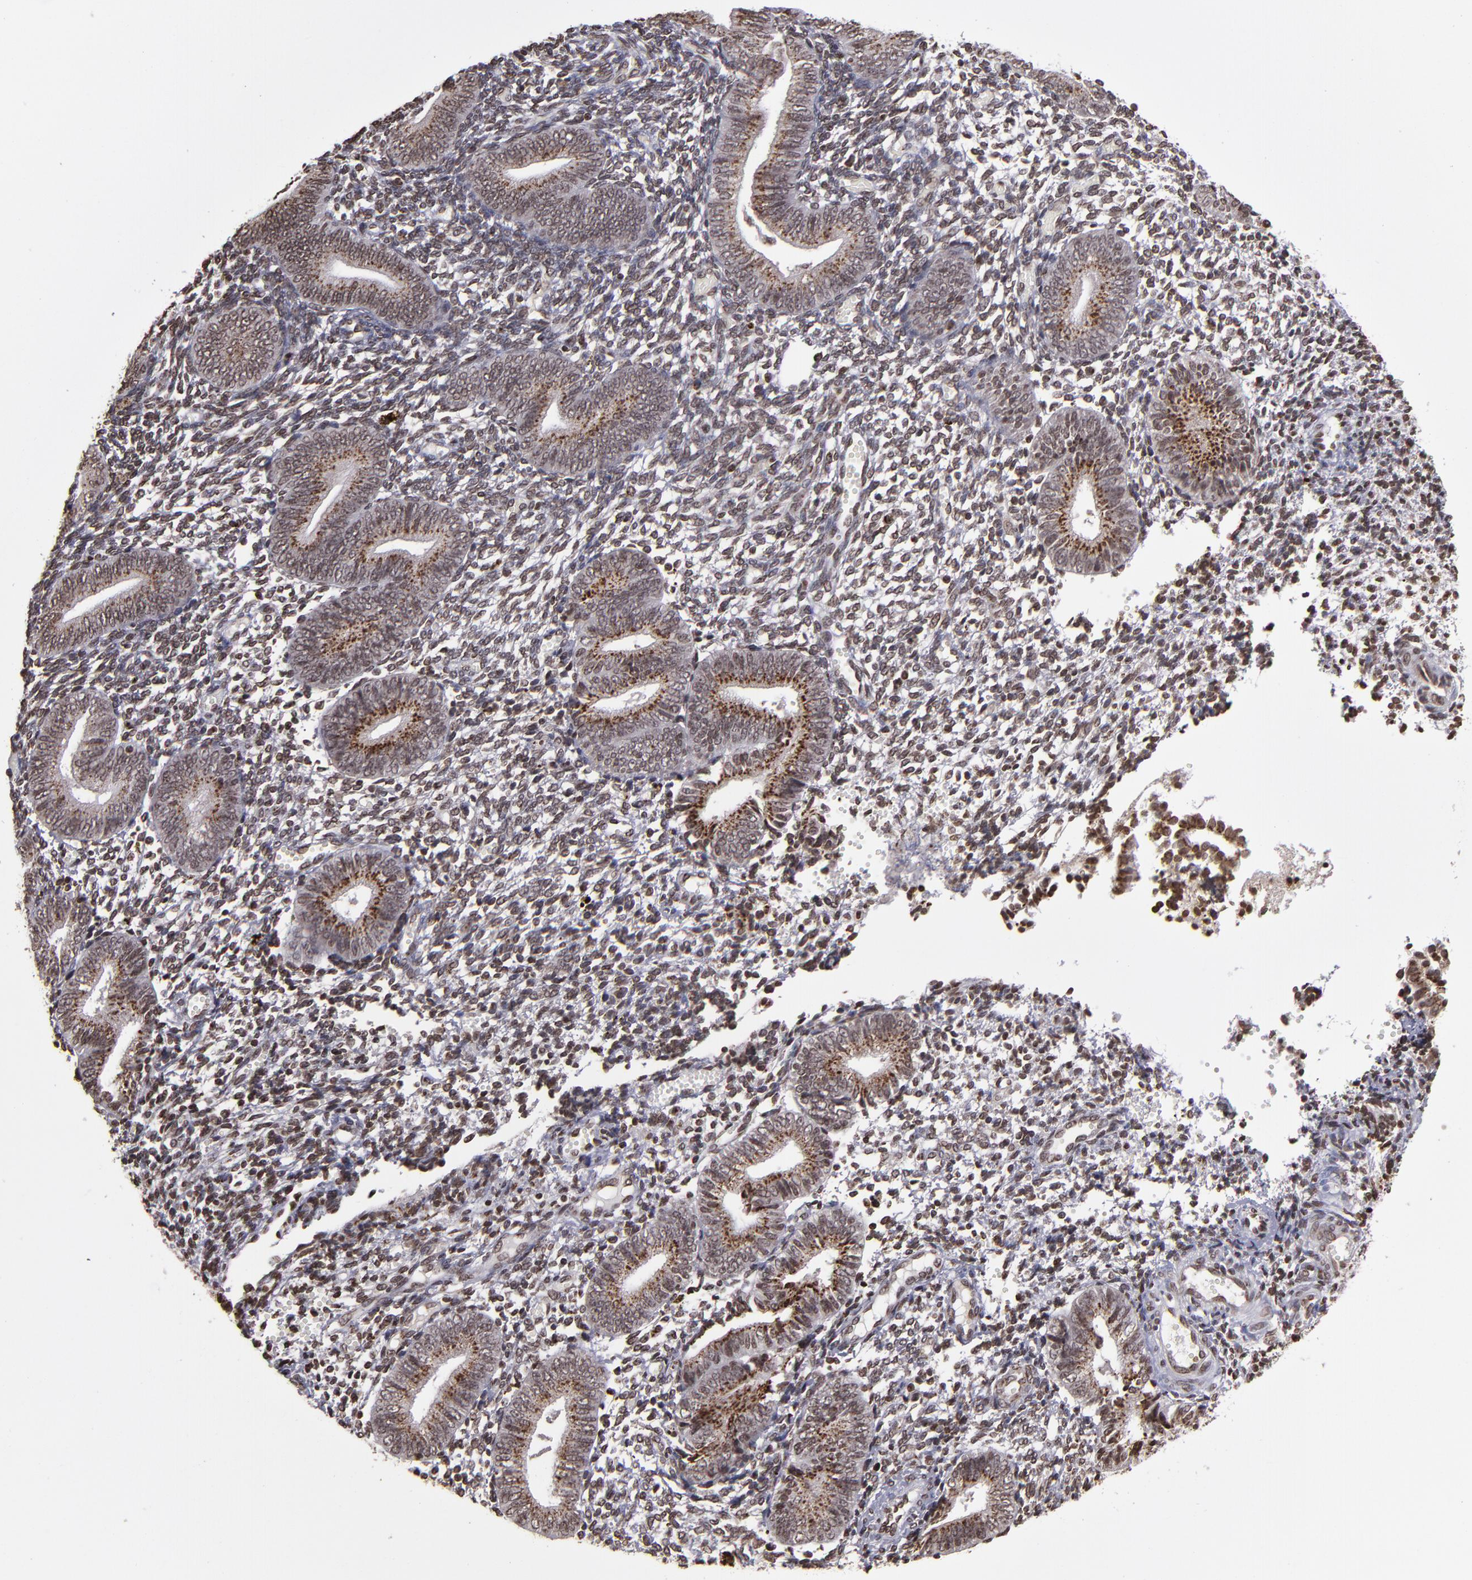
{"staining": {"intensity": "moderate", "quantity": "25%-75%", "location": "nuclear"}, "tissue": "endometrium", "cell_type": "Cells in endometrial stroma", "image_type": "normal", "snomed": [{"axis": "morphology", "description": "Normal tissue, NOS"}, {"axis": "topography", "description": "Uterus"}, {"axis": "topography", "description": "Endometrium"}], "caption": "Immunohistochemistry (IHC) photomicrograph of normal human endometrium stained for a protein (brown), which exhibits medium levels of moderate nuclear positivity in approximately 25%-75% of cells in endometrial stroma.", "gene": "CSDC2", "patient": {"sex": "female", "age": 33}}